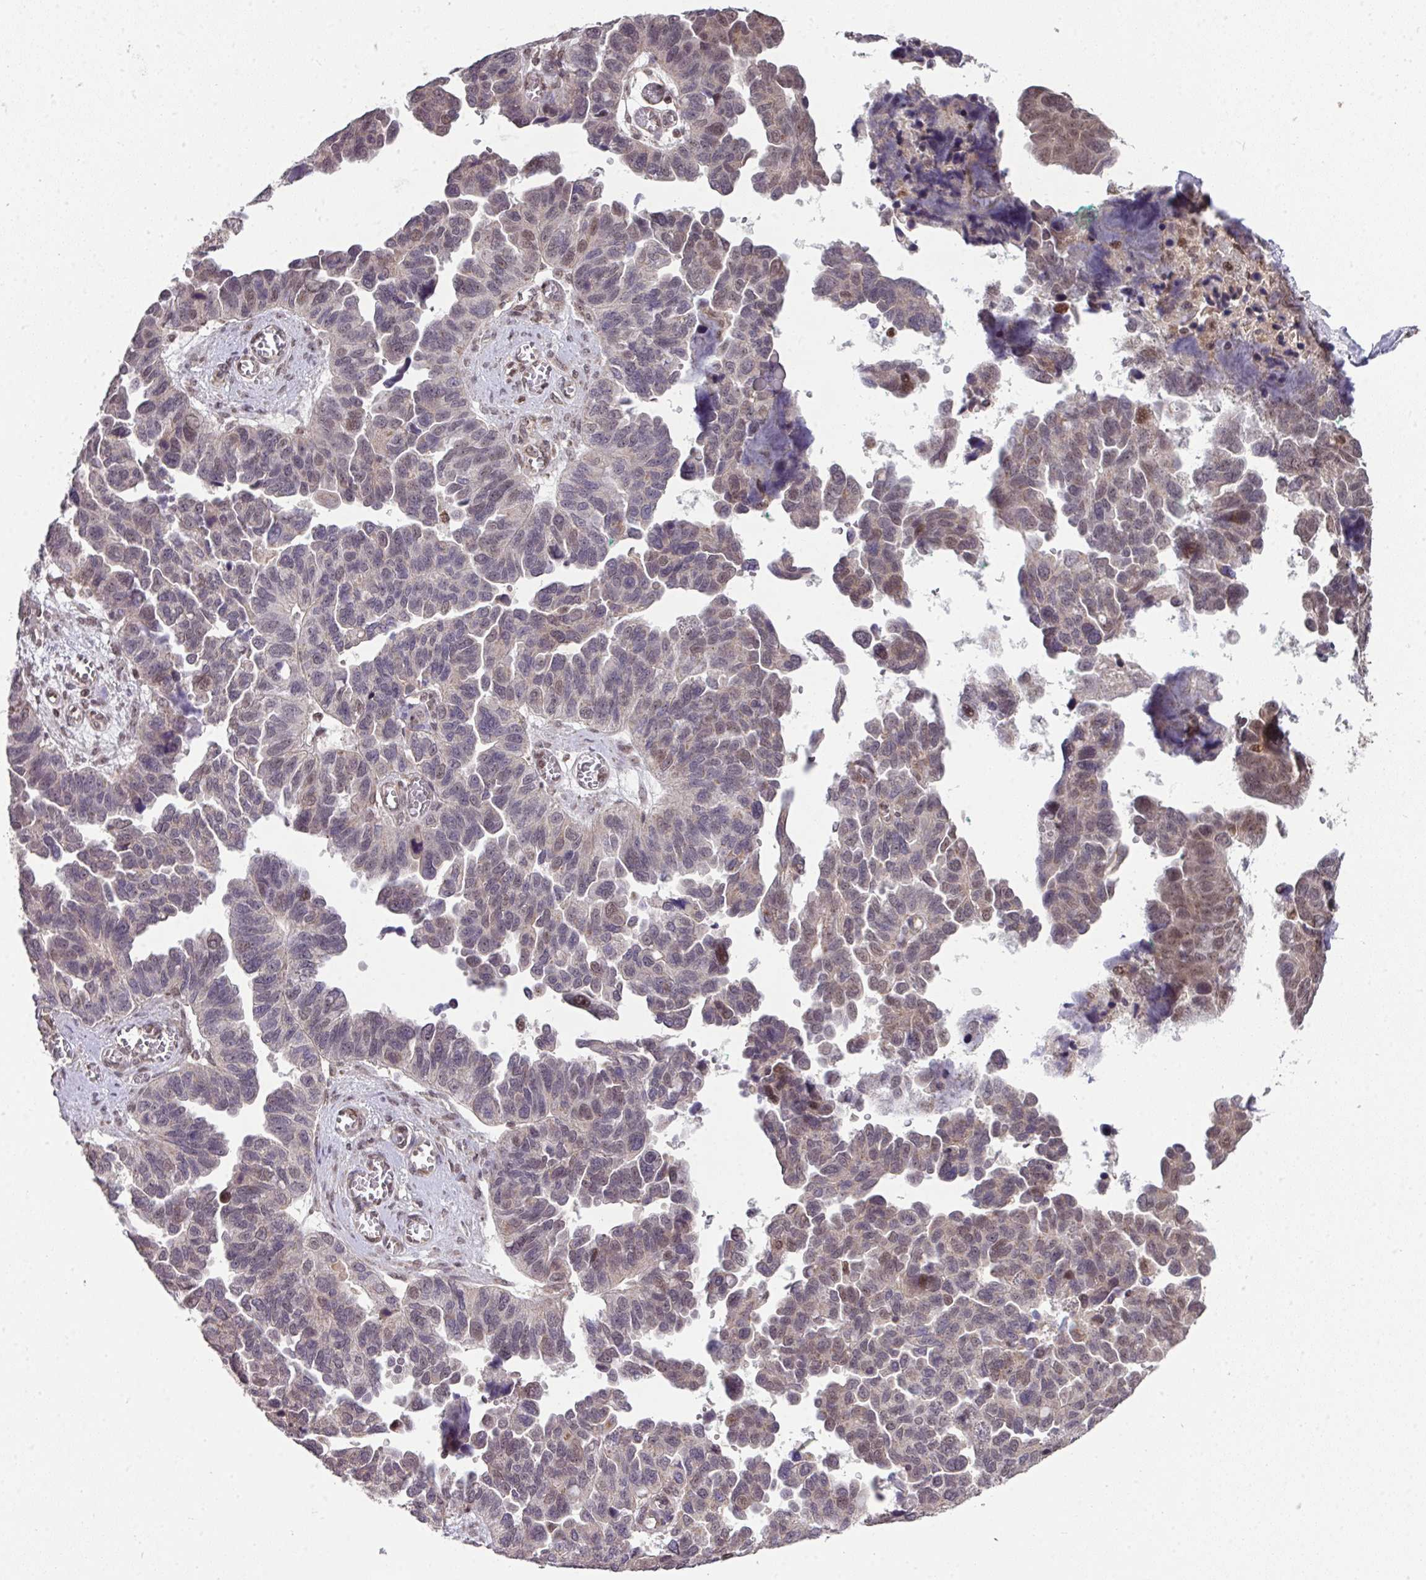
{"staining": {"intensity": "weak", "quantity": "25%-75%", "location": "nuclear"}, "tissue": "ovarian cancer", "cell_type": "Tumor cells", "image_type": "cancer", "snomed": [{"axis": "morphology", "description": "Cystadenocarcinoma, serous, NOS"}, {"axis": "topography", "description": "Ovary"}], "caption": "A brown stain shows weak nuclear staining of a protein in serous cystadenocarcinoma (ovarian) tumor cells. The protein is shown in brown color, while the nuclei are stained blue.", "gene": "PLK1", "patient": {"sex": "female", "age": 64}}